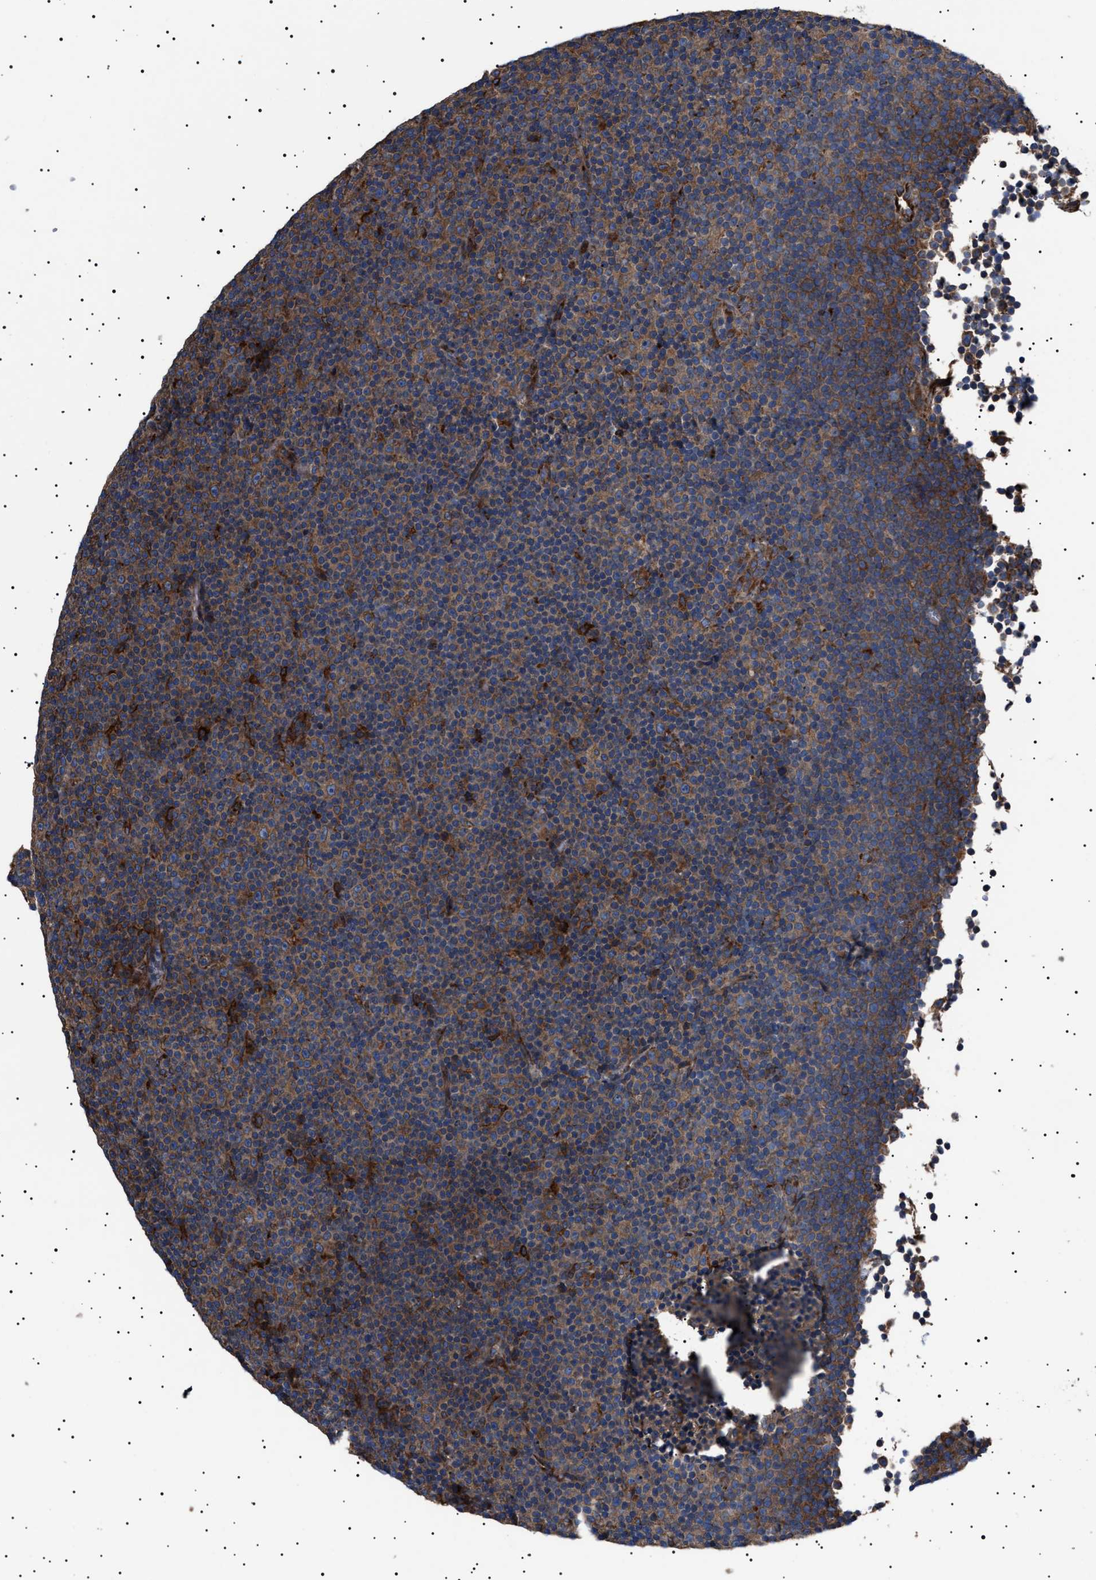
{"staining": {"intensity": "moderate", "quantity": ">75%", "location": "cytoplasmic/membranous"}, "tissue": "lymphoma", "cell_type": "Tumor cells", "image_type": "cancer", "snomed": [{"axis": "morphology", "description": "Malignant lymphoma, non-Hodgkin's type, Low grade"}, {"axis": "topography", "description": "Lymph node"}], "caption": "Malignant lymphoma, non-Hodgkin's type (low-grade) stained for a protein exhibits moderate cytoplasmic/membranous positivity in tumor cells. The staining was performed using DAB to visualize the protein expression in brown, while the nuclei were stained in blue with hematoxylin (Magnification: 20x).", "gene": "TOP1MT", "patient": {"sex": "female", "age": 67}}